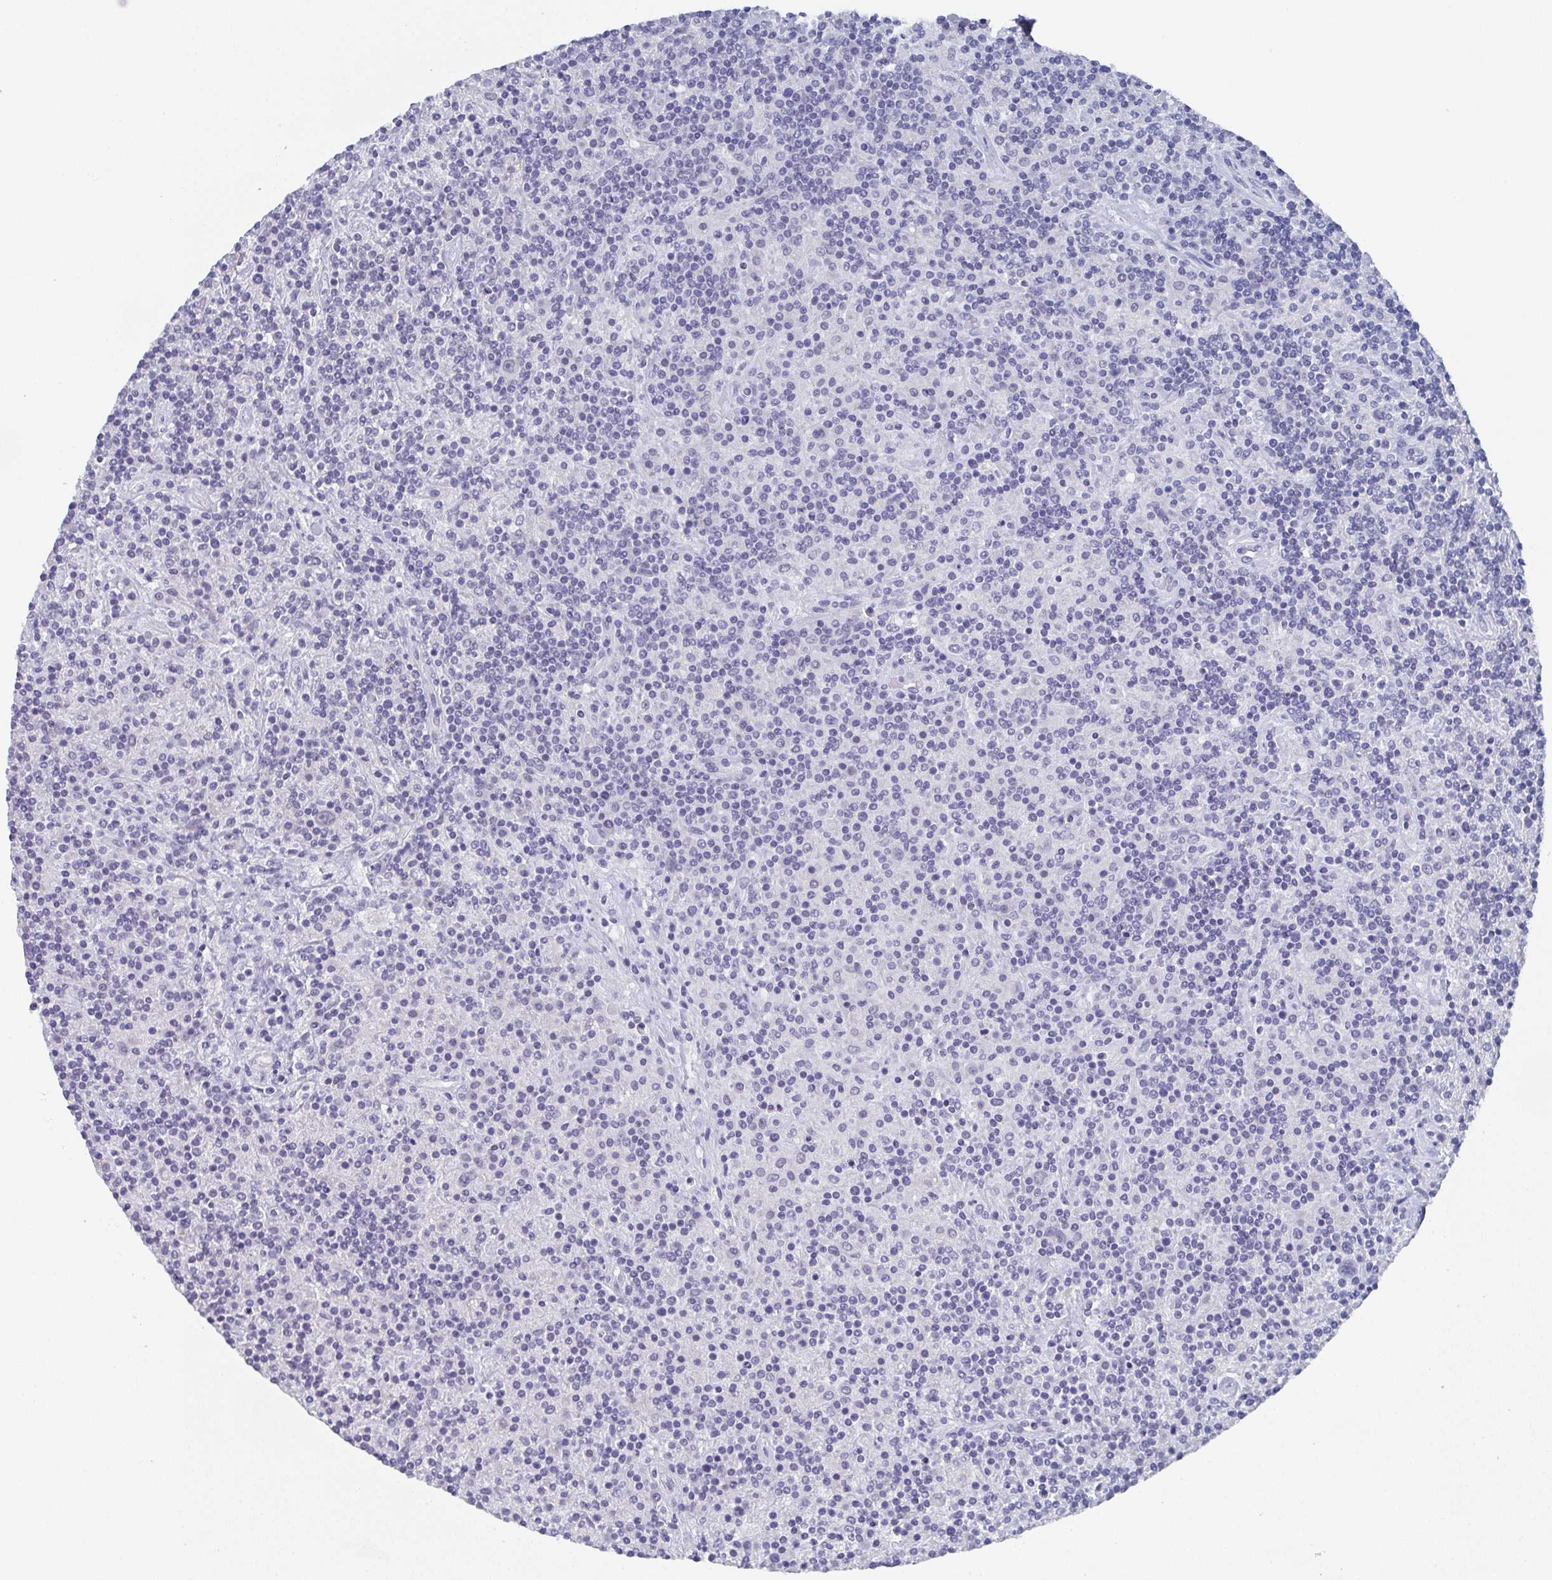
{"staining": {"intensity": "negative", "quantity": "none", "location": "none"}, "tissue": "lymphoma", "cell_type": "Tumor cells", "image_type": "cancer", "snomed": [{"axis": "morphology", "description": "Hodgkin's disease, NOS"}, {"axis": "topography", "description": "Lymph node"}], "caption": "Immunohistochemistry photomicrograph of neoplastic tissue: lymphoma stained with DAB exhibits no significant protein staining in tumor cells.", "gene": "DYDC2", "patient": {"sex": "male", "age": 70}}